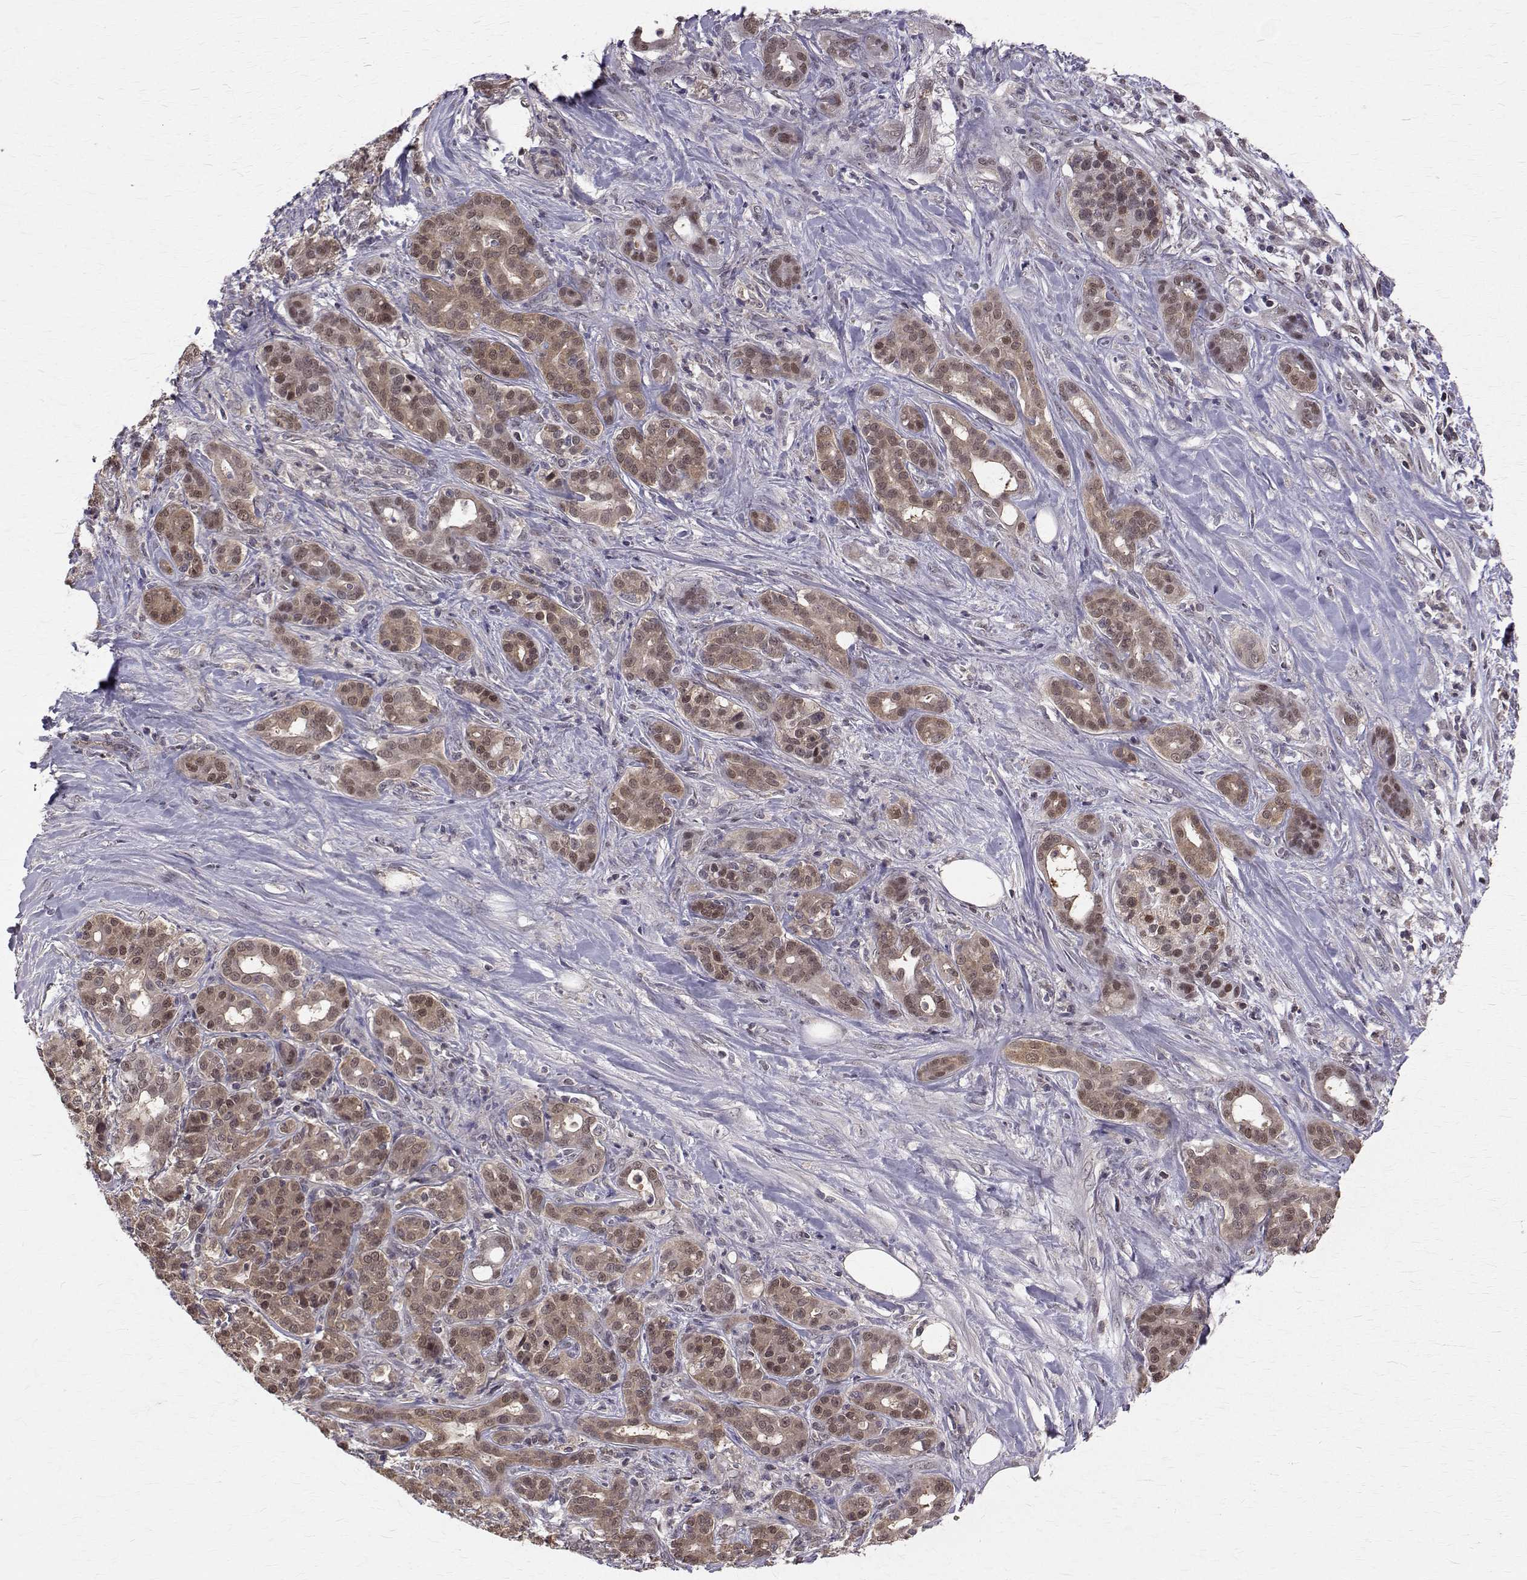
{"staining": {"intensity": "weak", "quantity": ">75%", "location": "cytoplasmic/membranous,nuclear"}, "tissue": "pancreatic cancer", "cell_type": "Tumor cells", "image_type": "cancer", "snomed": [{"axis": "morphology", "description": "Normal tissue, NOS"}, {"axis": "morphology", "description": "Inflammation, NOS"}, {"axis": "morphology", "description": "Adenocarcinoma, NOS"}, {"axis": "topography", "description": "Pancreas"}], "caption": "IHC staining of pancreatic cancer (adenocarcinoma), which reveals low levels of weak cytoplasmic/membranous and nuclear expression in about >75% of tumor cells indicating weak cytoplasmic/membranous and nuclear protein positivity. The staining was performed using DAB (3,3'-diaminobenzidine) (brown) for protein detection and nuclei were counterstained in hematoxylin (blue).", "gene": "NIF3L1", "patient": {"sex": "male", "age": 57}}